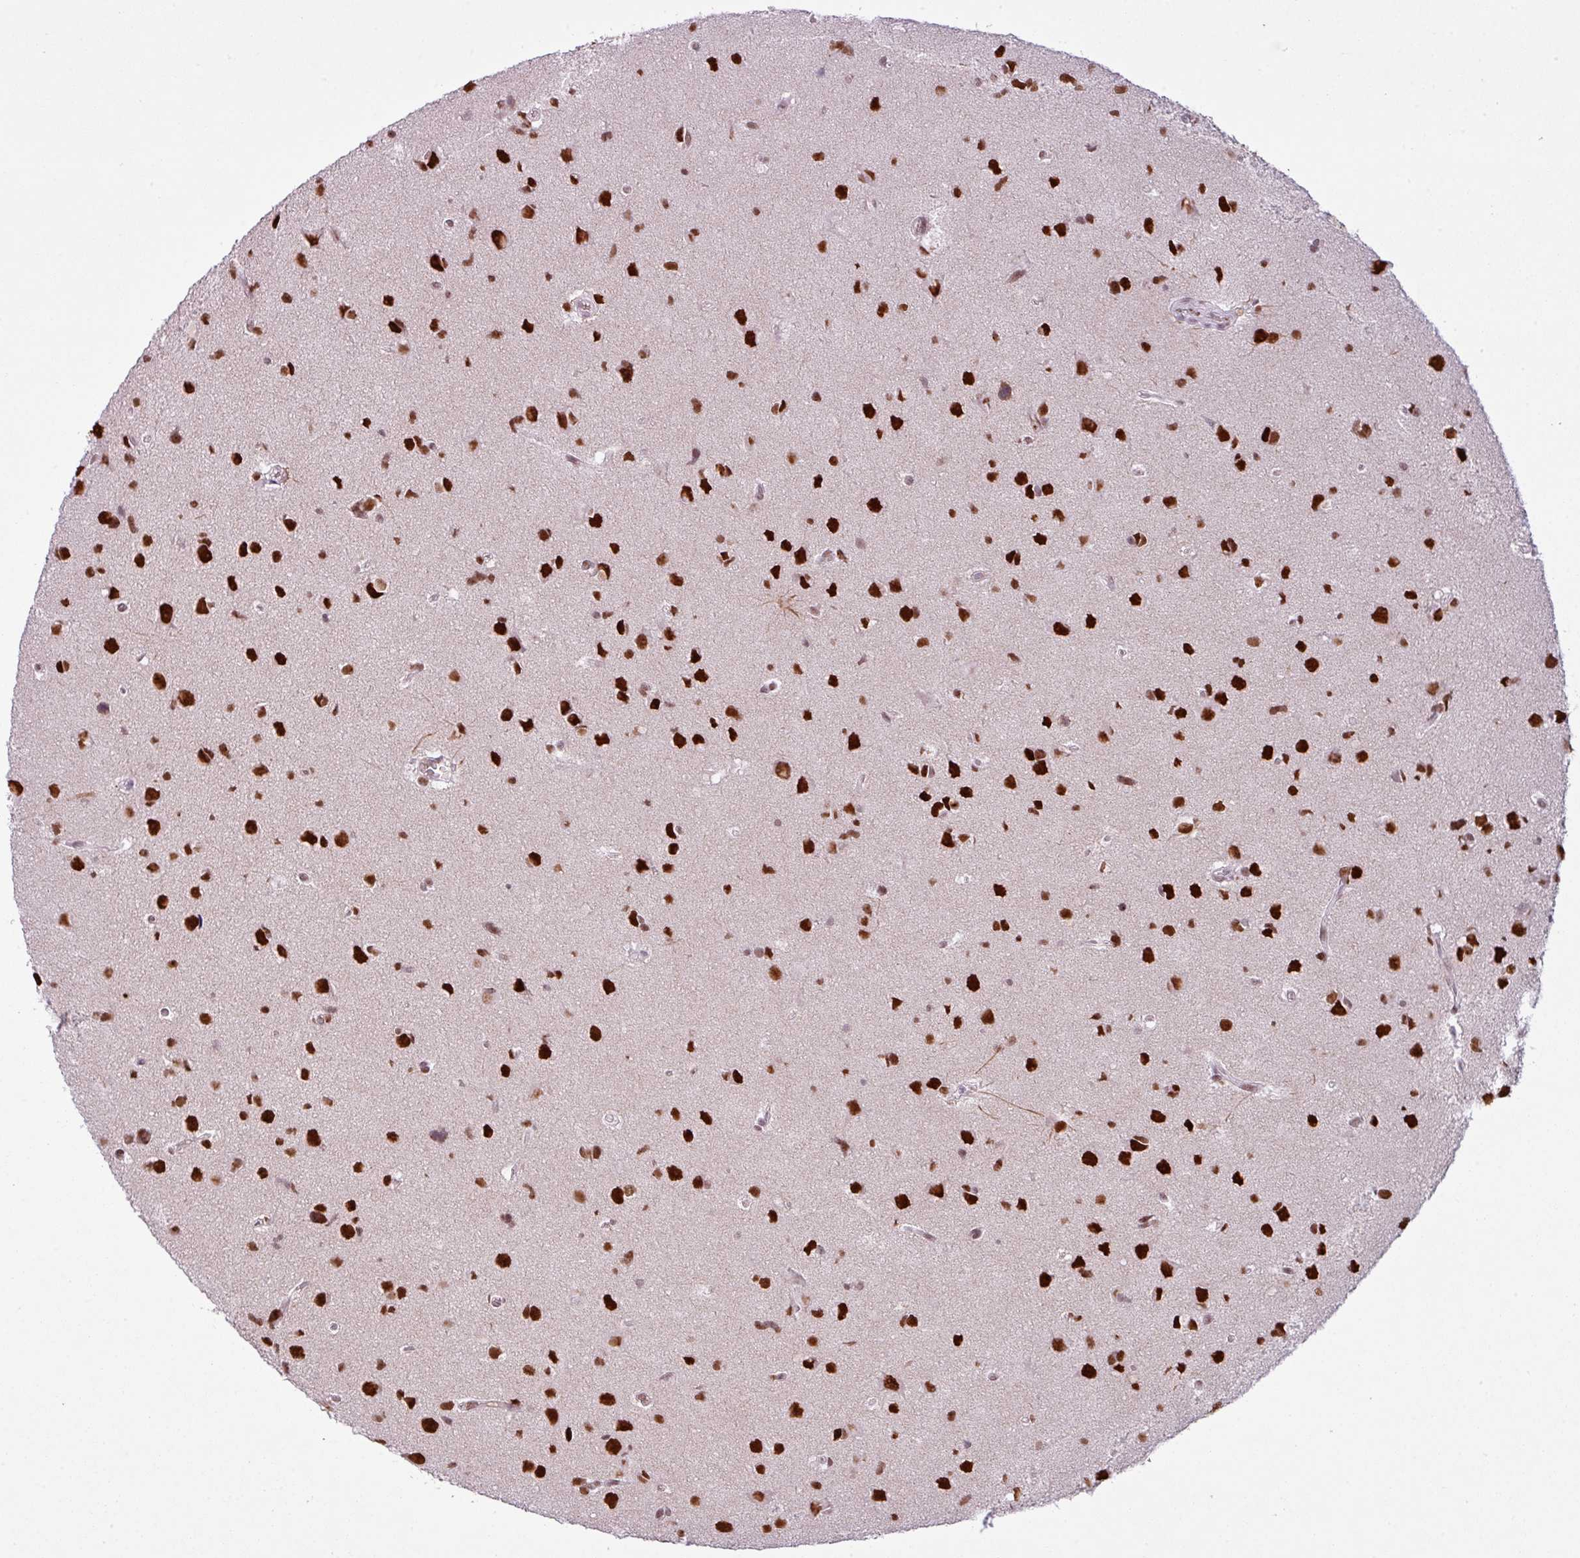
{"staining": {"intensity": "strong", "quantity": ">75%", "location": "nuclear"}, "tissue": "glioma", "cell_type": "Tumor cells", "image_type": "cancer", "snomed": [{"axis": "morphology", "description": "Glioma, malignant, High grade"}, {"axis": "topography", "description": "Brain"}], "caption": "Malignant glioma (high-grade) tissue exhibits strong nuclear staining in approximately >75% of tumor cells, visualized by immunohistochemistry.", "gene": "PRDM5", "patient": {"sex": "male", "age": 23}}